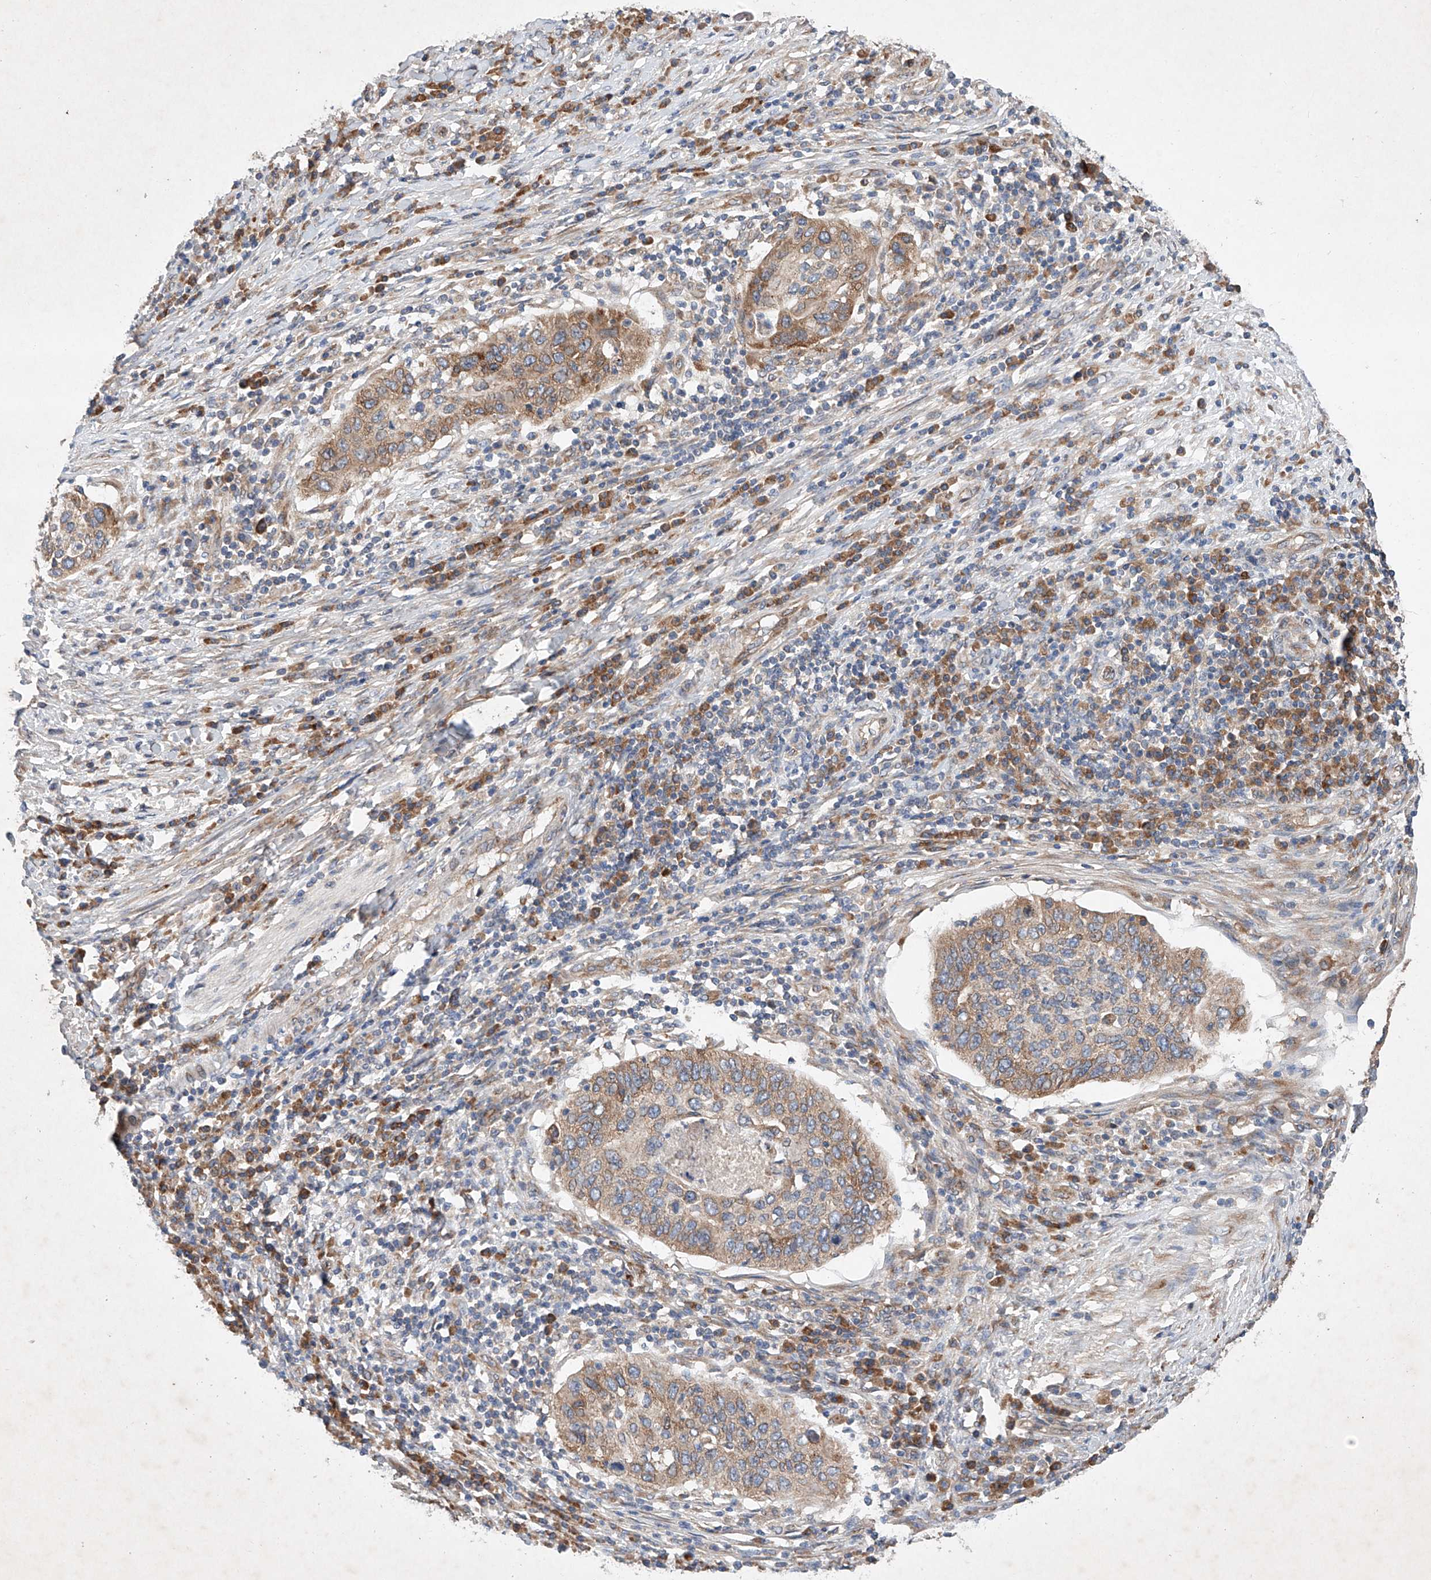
{"staining": {"intensity": "moderate", "quantity": ">75%", "location": "cytoplasmic/membranous"}, "tissue": "cervical cancer", "cell_type": "Tumor cells", "image_type": "cancer", "snomed": [{"axis": "morphology", "description": "Squamous cell carcinoma, NOS"}, {"axis": "topography", "description": "Cervix"}], "caption": "Cervical cancer (squamous cell carcinoma) stained for a protein (brown) exhibits moderate cytoplasmic/membranous positive expression in about >75% of tumor cells.", "gene": "FASTK", "patient": {"sex": "female", "age": 38}}